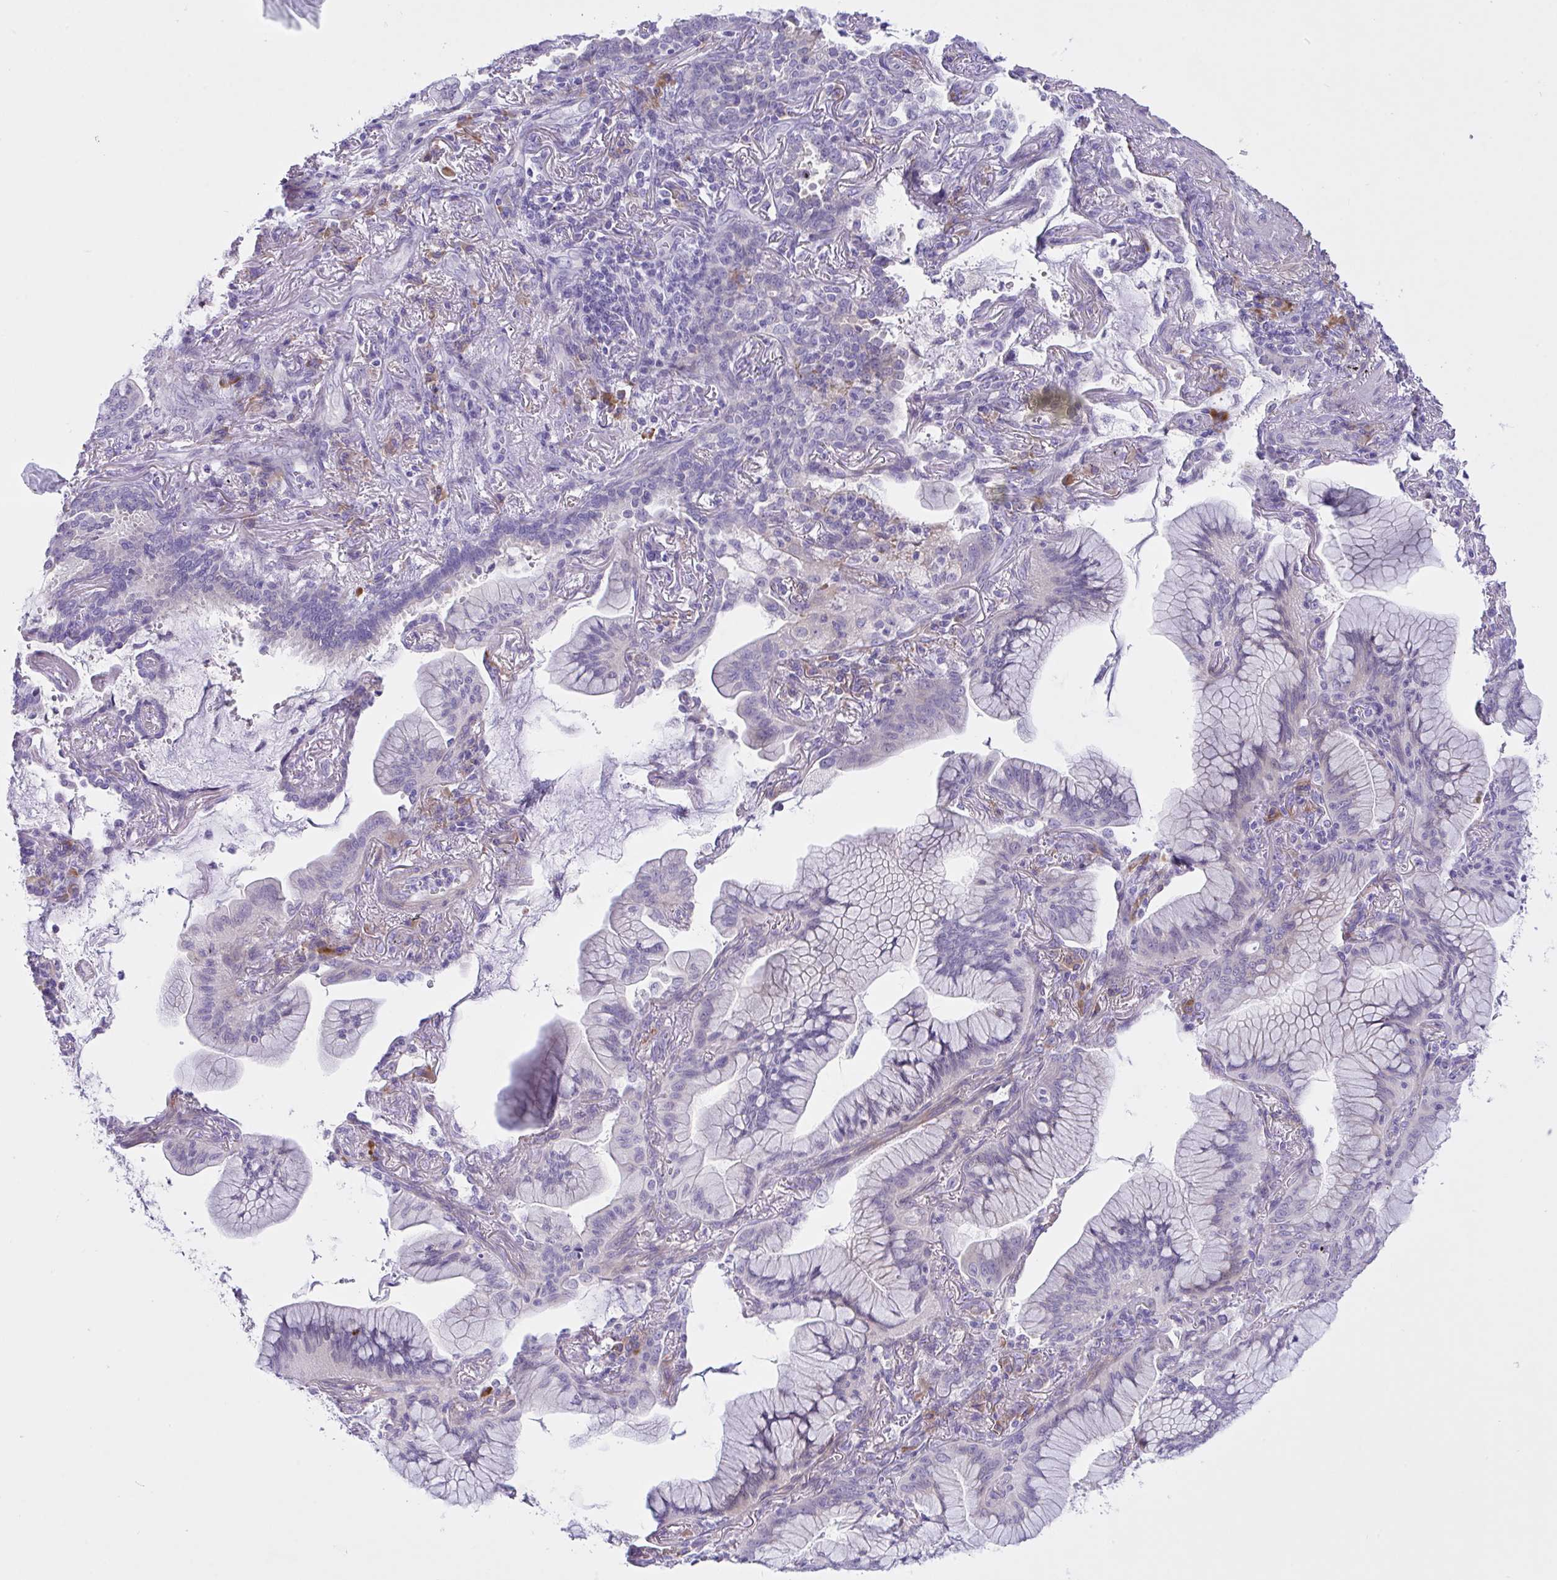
{"staining": {"intensity": "negative", "quantity": "none", "location": "none"}, "tissue": "lung cancer", "cell_type": "Tumor cells", "image_type": "cancer", "snomed": [{"axis": "morphology", "description": "Adenocarcinoma, NOS"}, {"axis": "topography", "description": "Lung"}], "caption": "Immunohistochemistry of lung cancer shows no staining in tumor cells. Brightfield microscopy of IHC stained with DAB (3,3'-diaminobenzidine) (brown) and hematoxylin (blue), captured at high magnification.", "gene": "FAM86B1", "patient": {"sex": "male", "age": 77}}